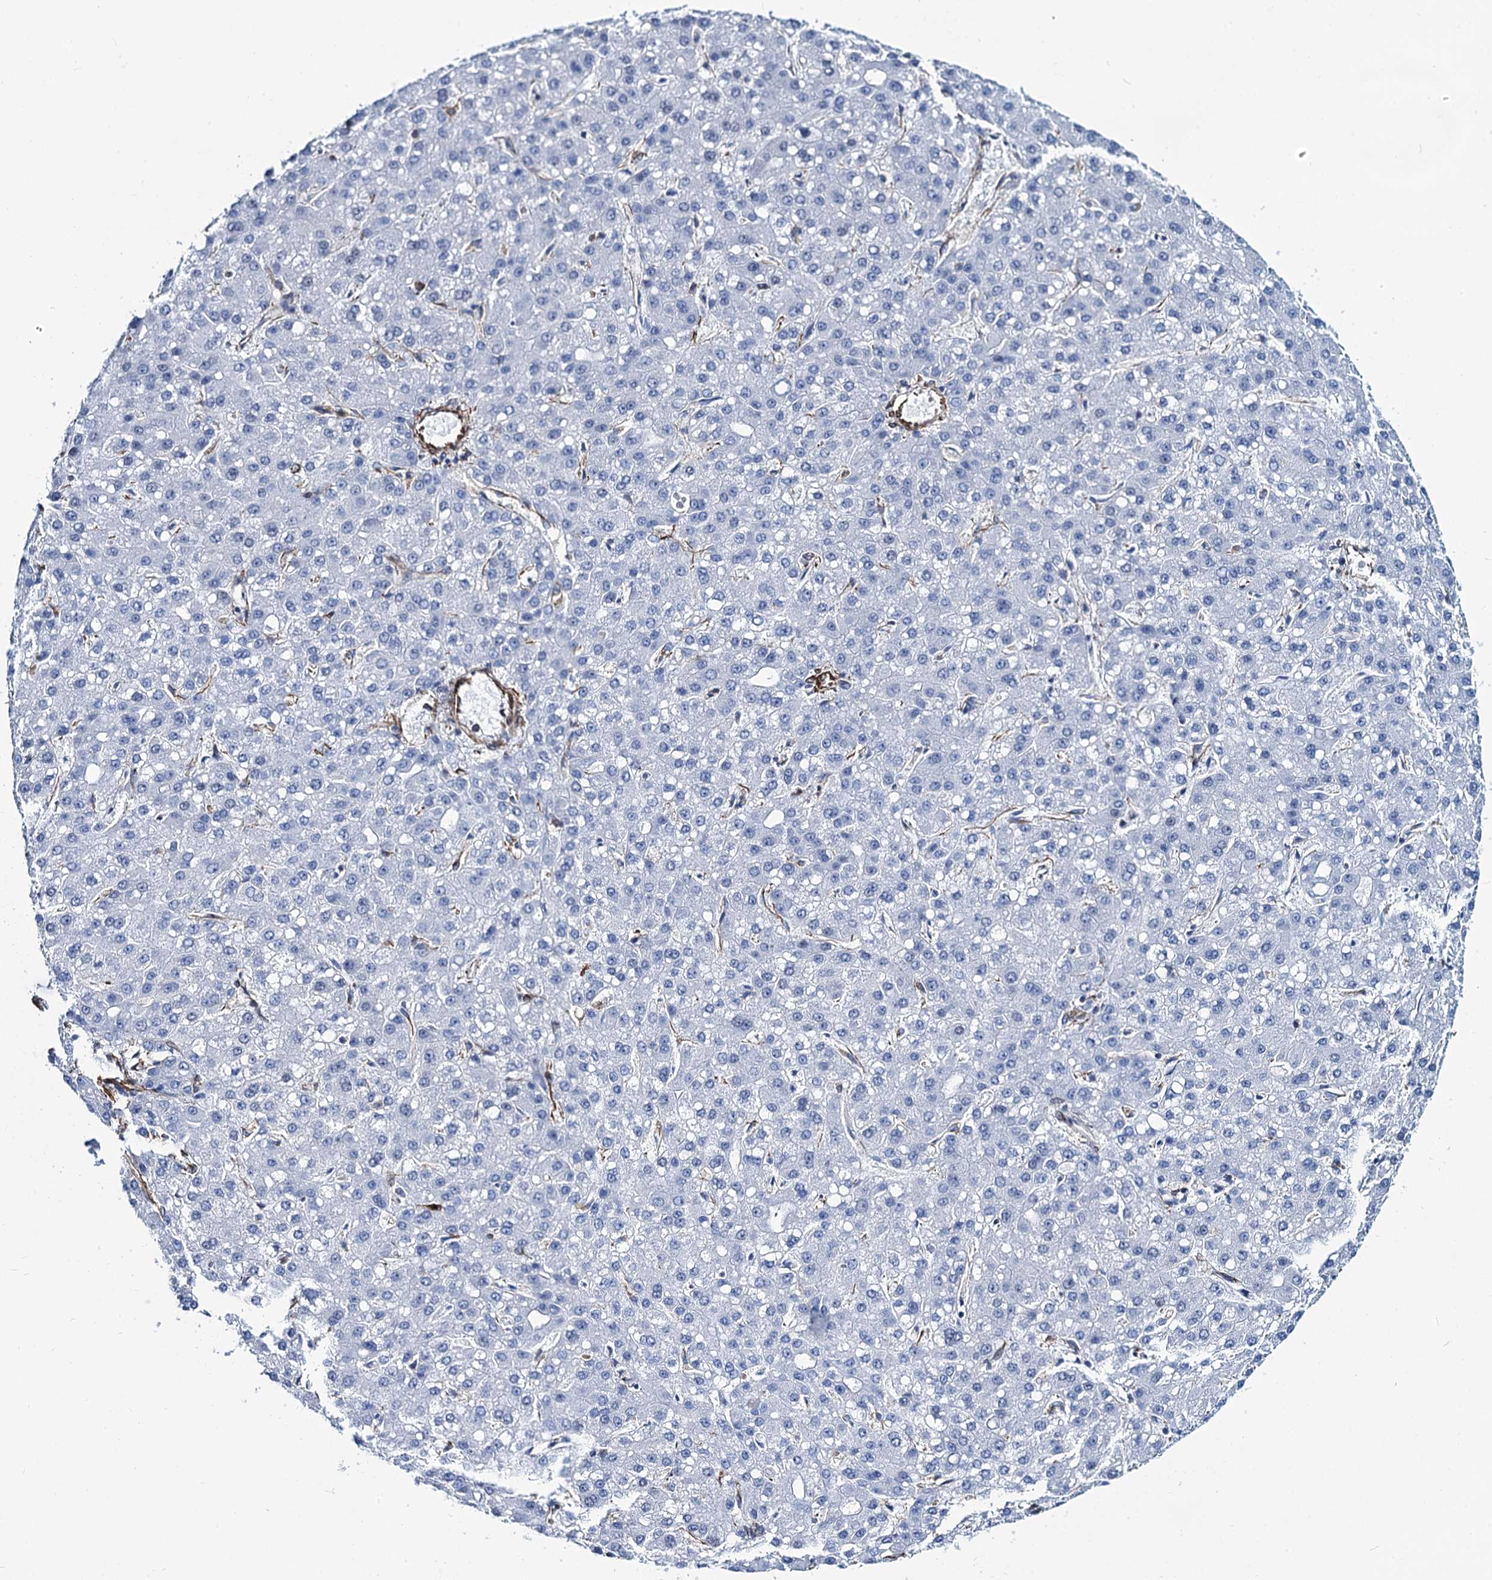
{"staining": {"intensity": "negative", "quantity": "none", "location": "none"}, "tissue": "liver cancer", "cell_type": "Tumor cells", "image_type": "cancer", "snomed": [{"axis": "morphology", "description": "Carcinoma, Hepatocellular, NOS"}, {"axis": "topography", "description": "Liver"}], "caption": "Immunohistochemistry image of human hepatocellular carcinoma (liver) stained for a protein (brown), which reveals no positivity in tumor cells. The staining is performed using DAB (3,3'-diaminobenzidine) brown chromogen with nuclei counter-stained in using hematoxylin.", "gene": "PGM2", "patient": {"sex": "male", "age": 67}}